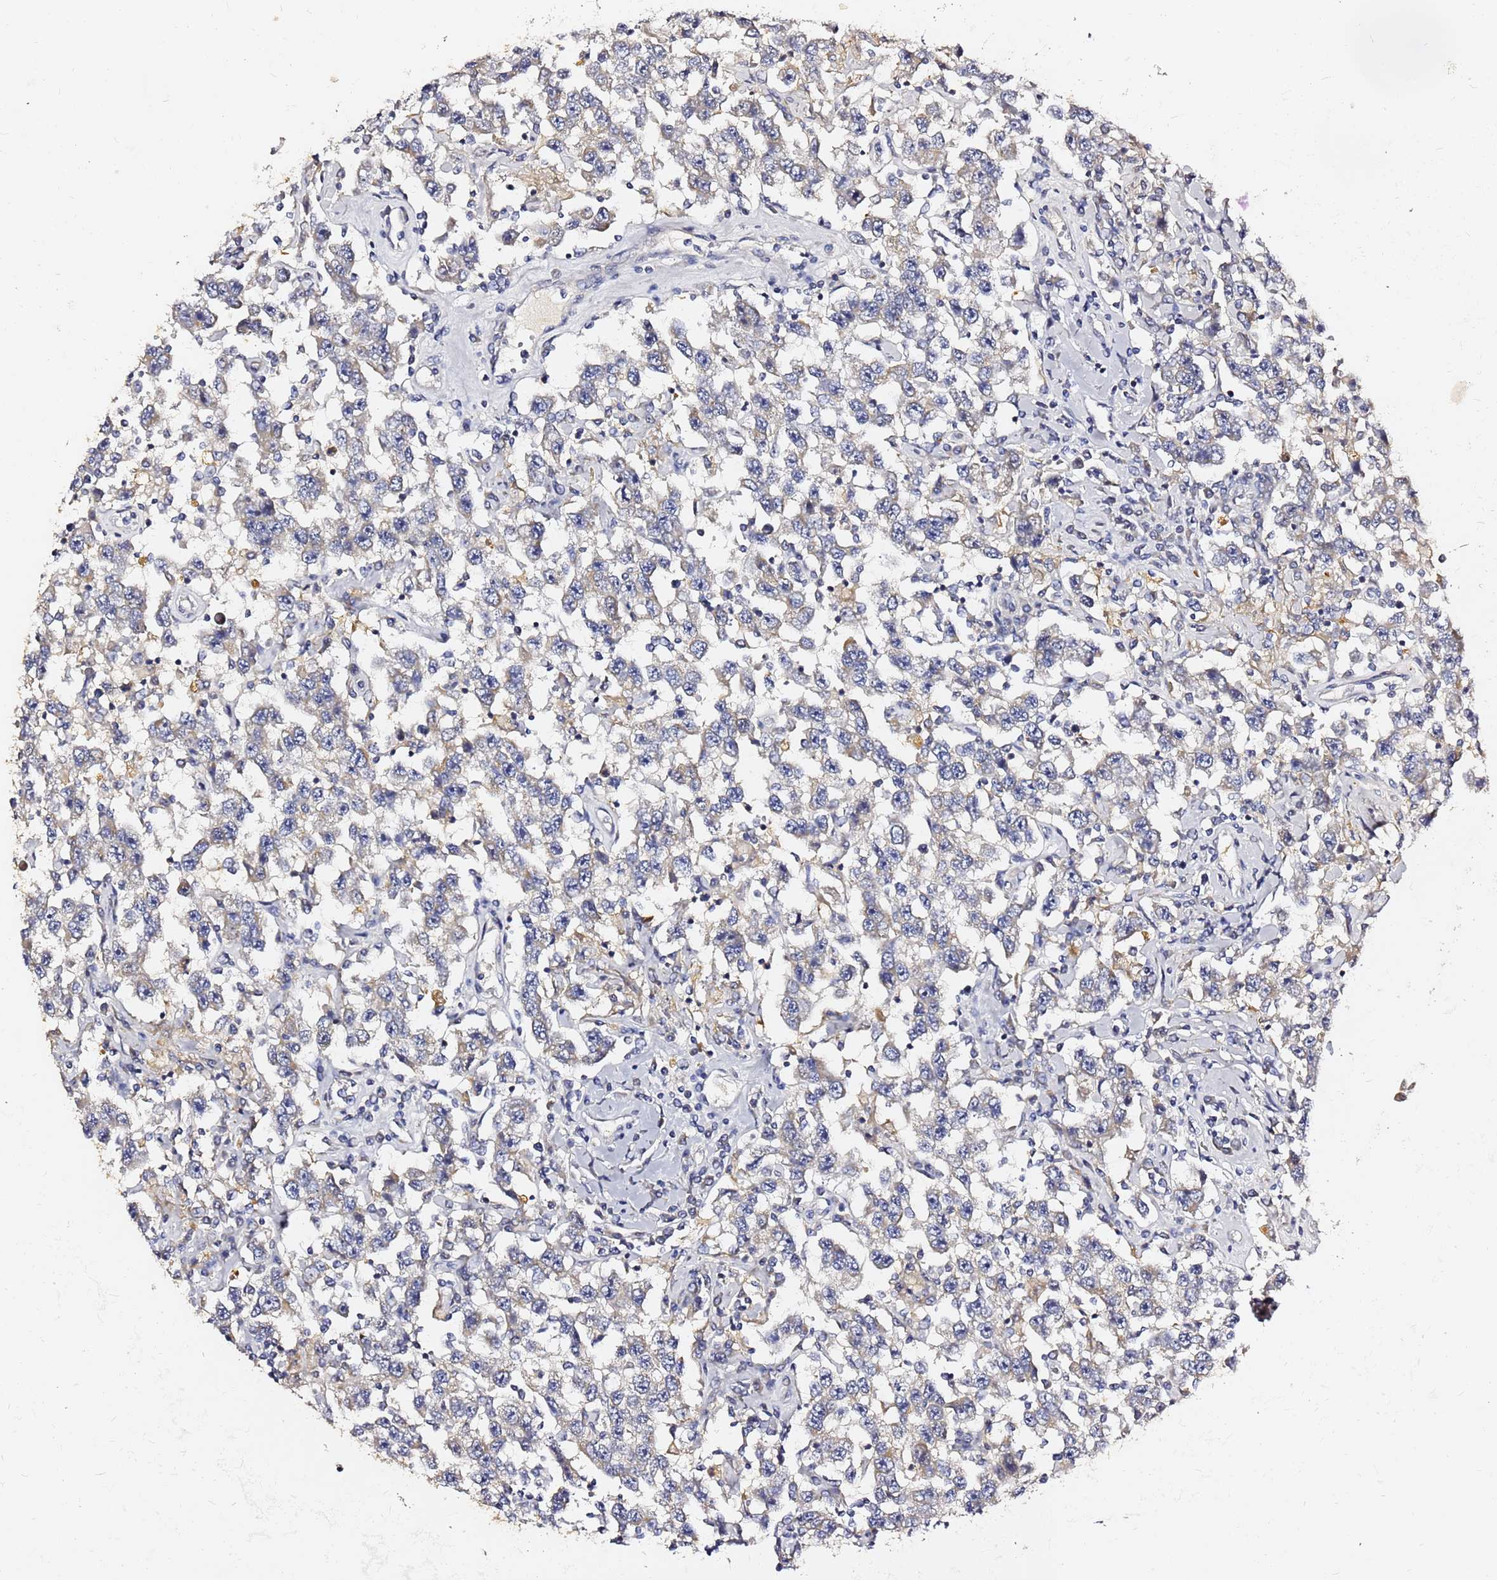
{"staining": {"intensity": "weak", "quantity": "<25%", "location": "cytoplasmic/membranous"}, "tissue": "testis cancer", "cell_type": "Tumor cells", "image_type": "cancer", "snomed": [{"axis": "morphology", "description": "Seminoma, NOS"}, {"axis": "topography", "description": "Testis"}], "caption": "This is an IHC photomicrograph of human testis cancer. There is no staining in tumor cells.", "gene": "FAM183A", "patient": {"sex": "male", "age": 41}}